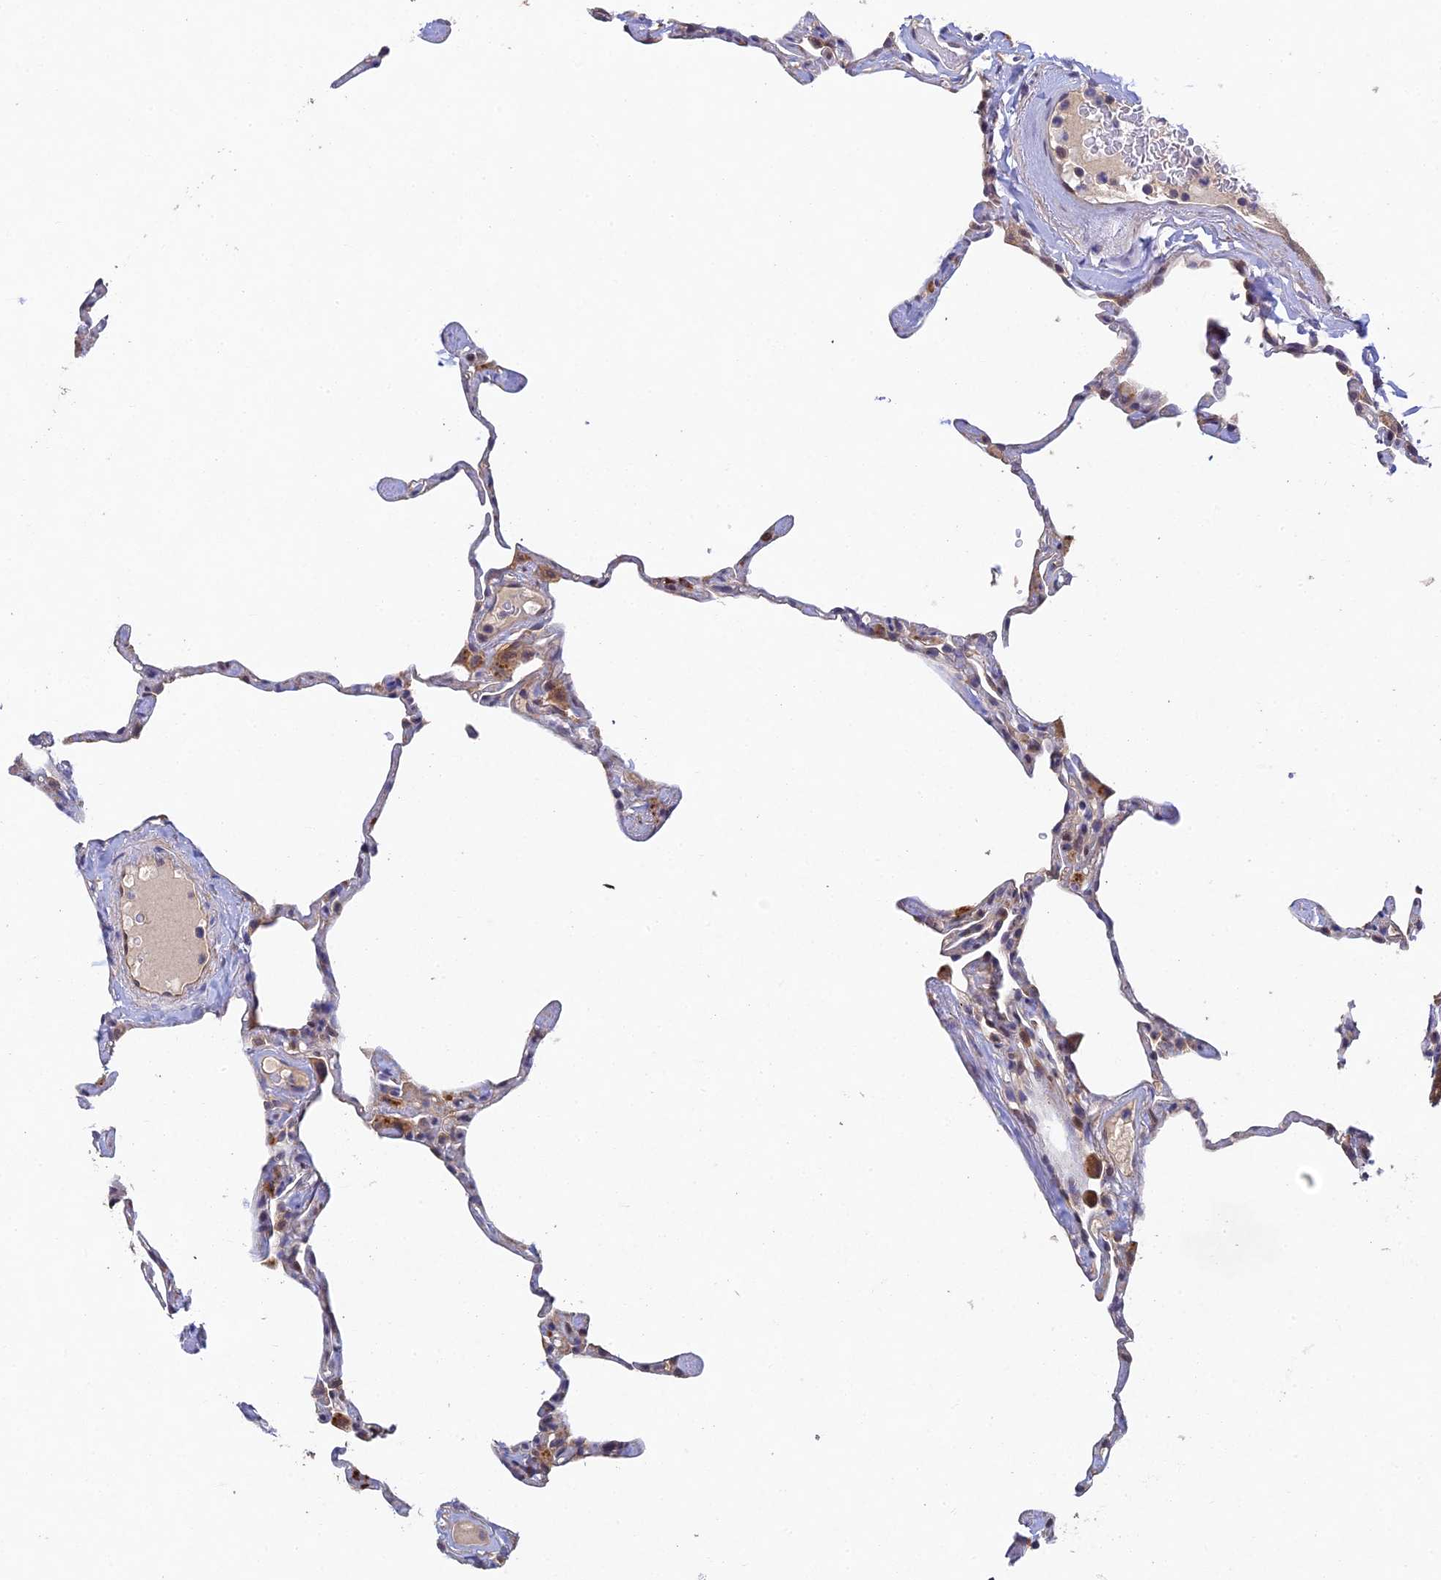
{"staining": {"intensity": "moderate", "quantity": "<25%", "location": "cytoplasmic/membranous"}, "tissue": "lung", "cell_type": "Alveolar cells", "image_type": "normal", "snomed": [{"axis": "morphology", "description": "Normal tissue, NOS"}, {"axis": "topography", "description": "Lung"}], "caption": "The immunohistochemical stain shows moderate cytoplasmic/membranous staining in alveolar cells of normal lung.", "gene": "NSMCE1", "patient": {"sex": "male", "age": 65}}